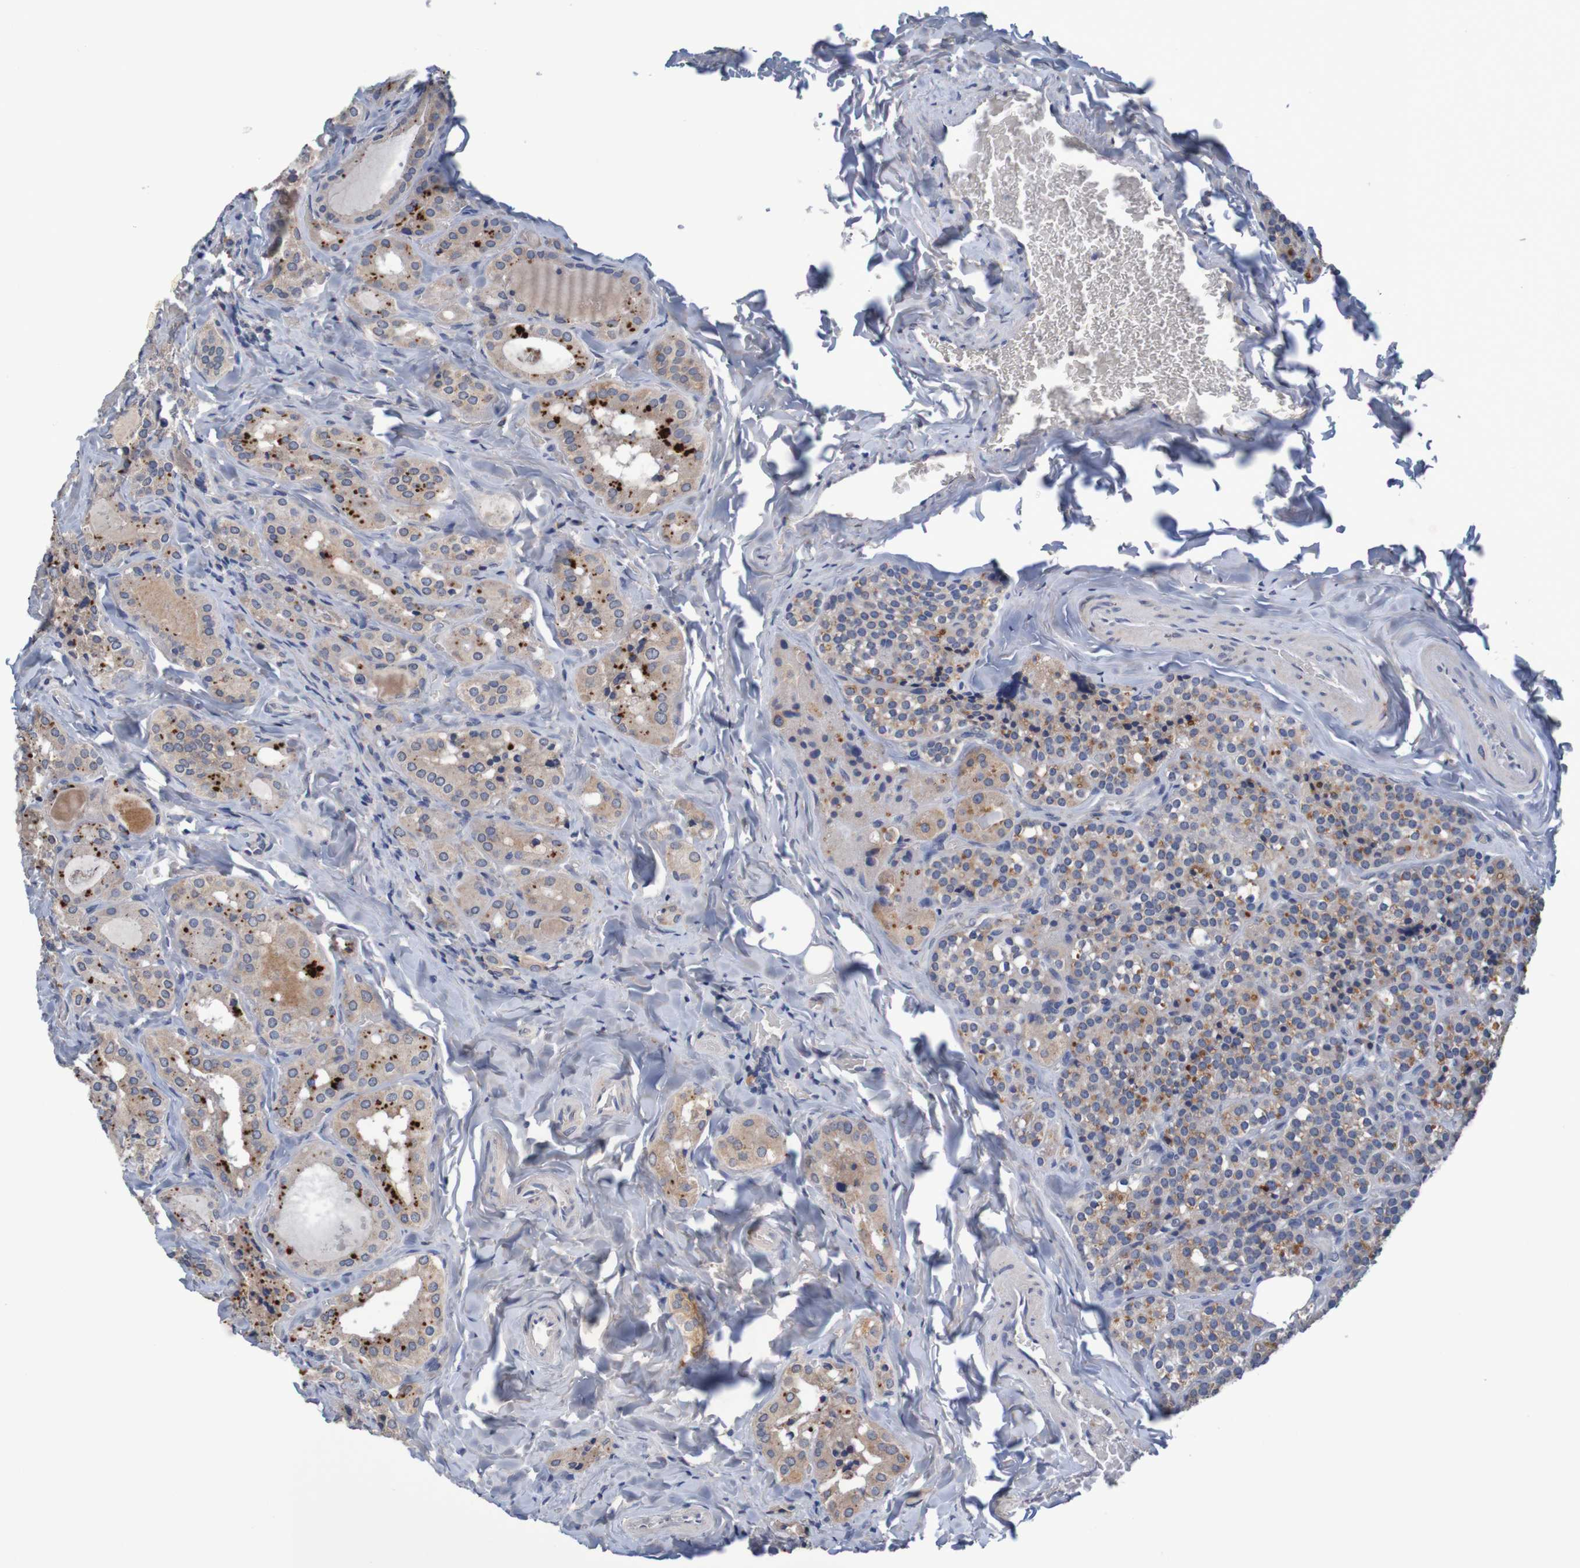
{"staining": {"intensity": "moderate", "quantity": ">75%", "location": "cytoplasmic/membranous"}, "tissue": "parathyroid gland", "cell_type": "Glandular cells", "image_type": "normal", "snomed": [{"axis": "morphology", "description": "Normal tissue, NOS"}, {"axis": "morphology", "description": "Atrophy, NOS"}, {"axis": "topography", "description": "Parathyroid gland"}], "caption": "This photomicrograph demonstrates IHC staining of benign parathyroid gland, with medium moderate cytoplasmic/membranous expression in approximately >75% of glandular cells.", "gene": "LTA", "patient": {"sex": "female", "age": 54}}